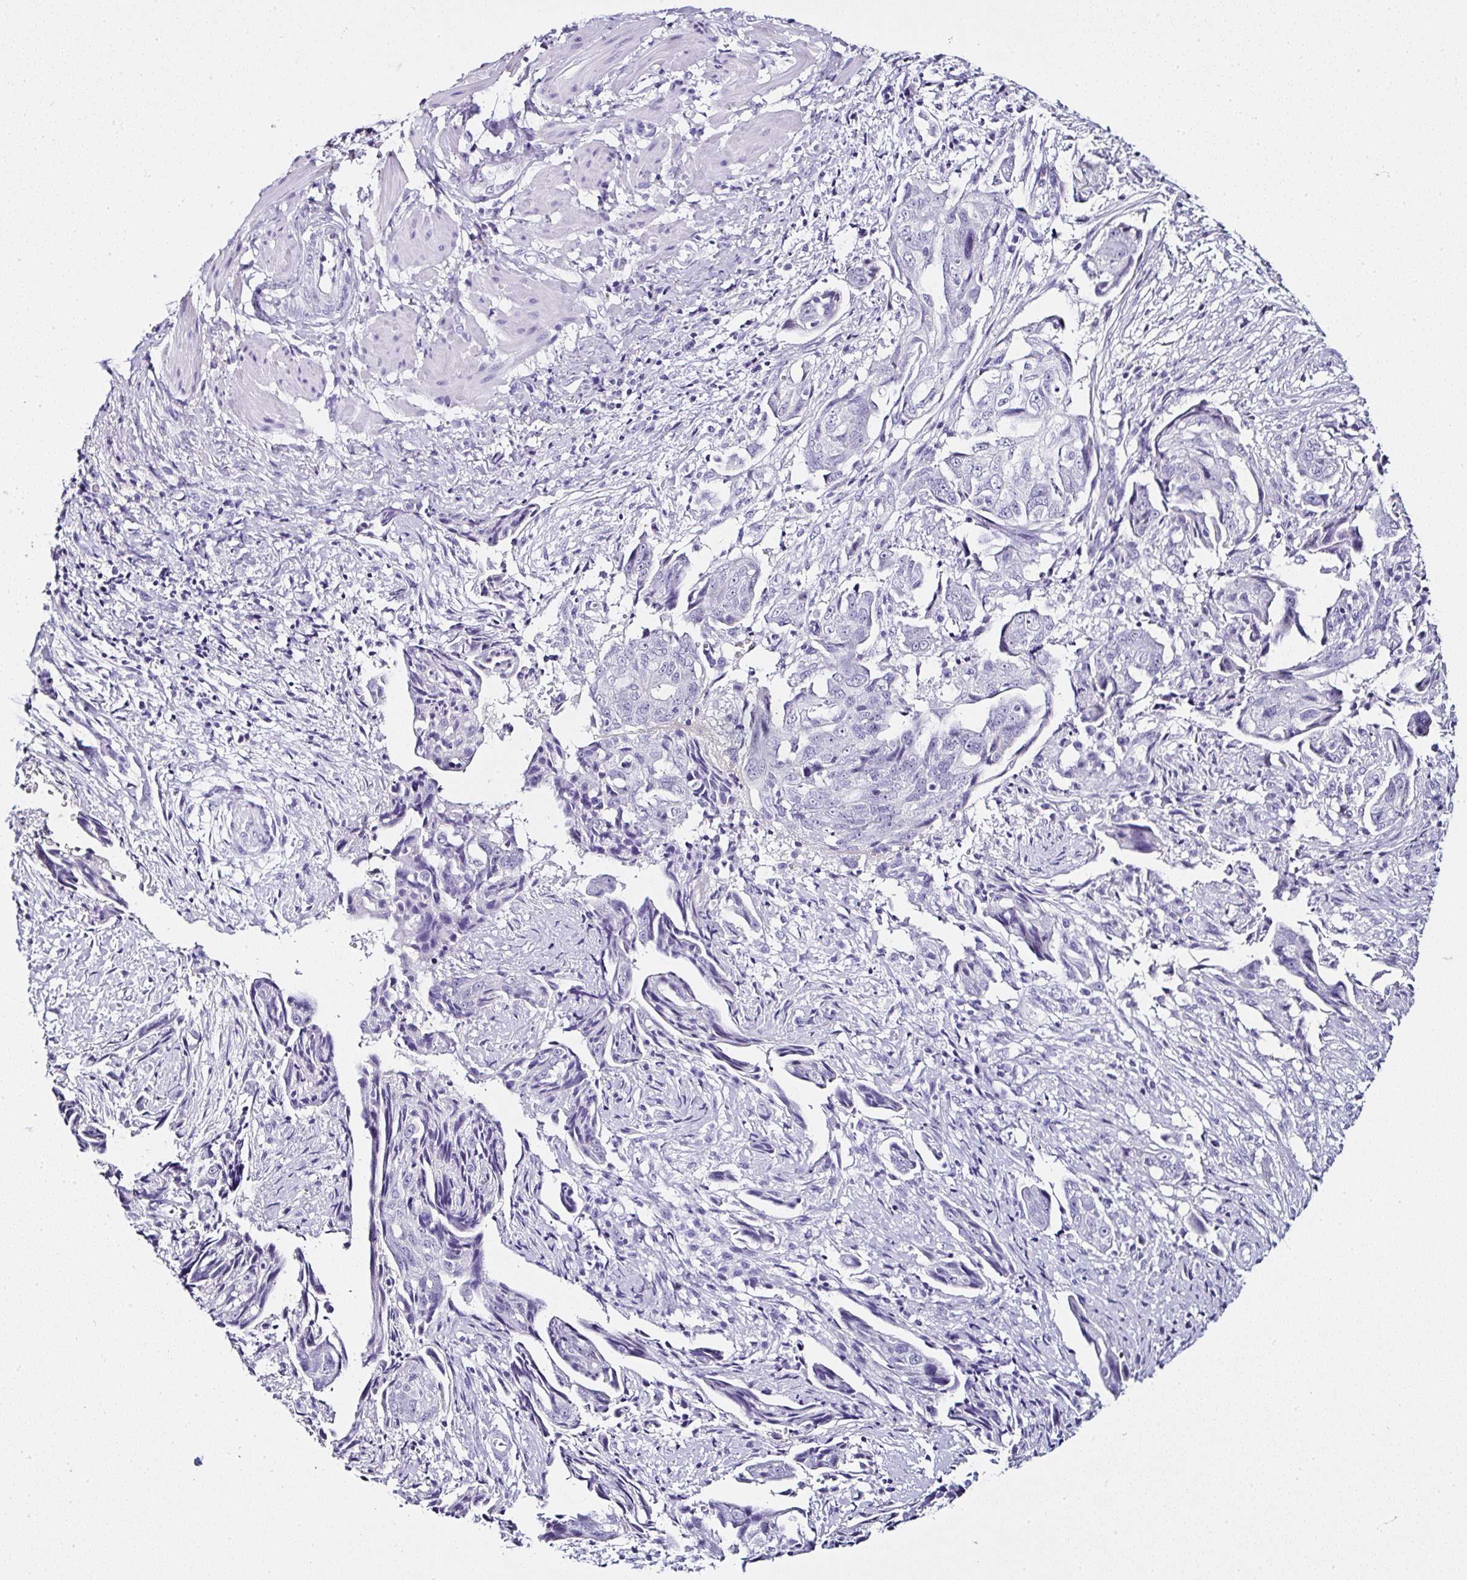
{"staining": {"intensity": "negative", "quantity": "none", "location": "none"}, "tissue": "ovarian cancer", "cell_type": "Tumor cells", "image_type": "cancer", "snomed": [{"axis": "morphology", "description": "Carcinoma, endometroid"}, {"axis": "topography", "description": "Ovary"}], "caption": "DAB immunohistochemical staining of endometroid carcinoma (ovarian) demonstrates no significant positivity in tumor cells.", "gene": "SERPINB3", "patient": {"sex": "female", "age": 70}}